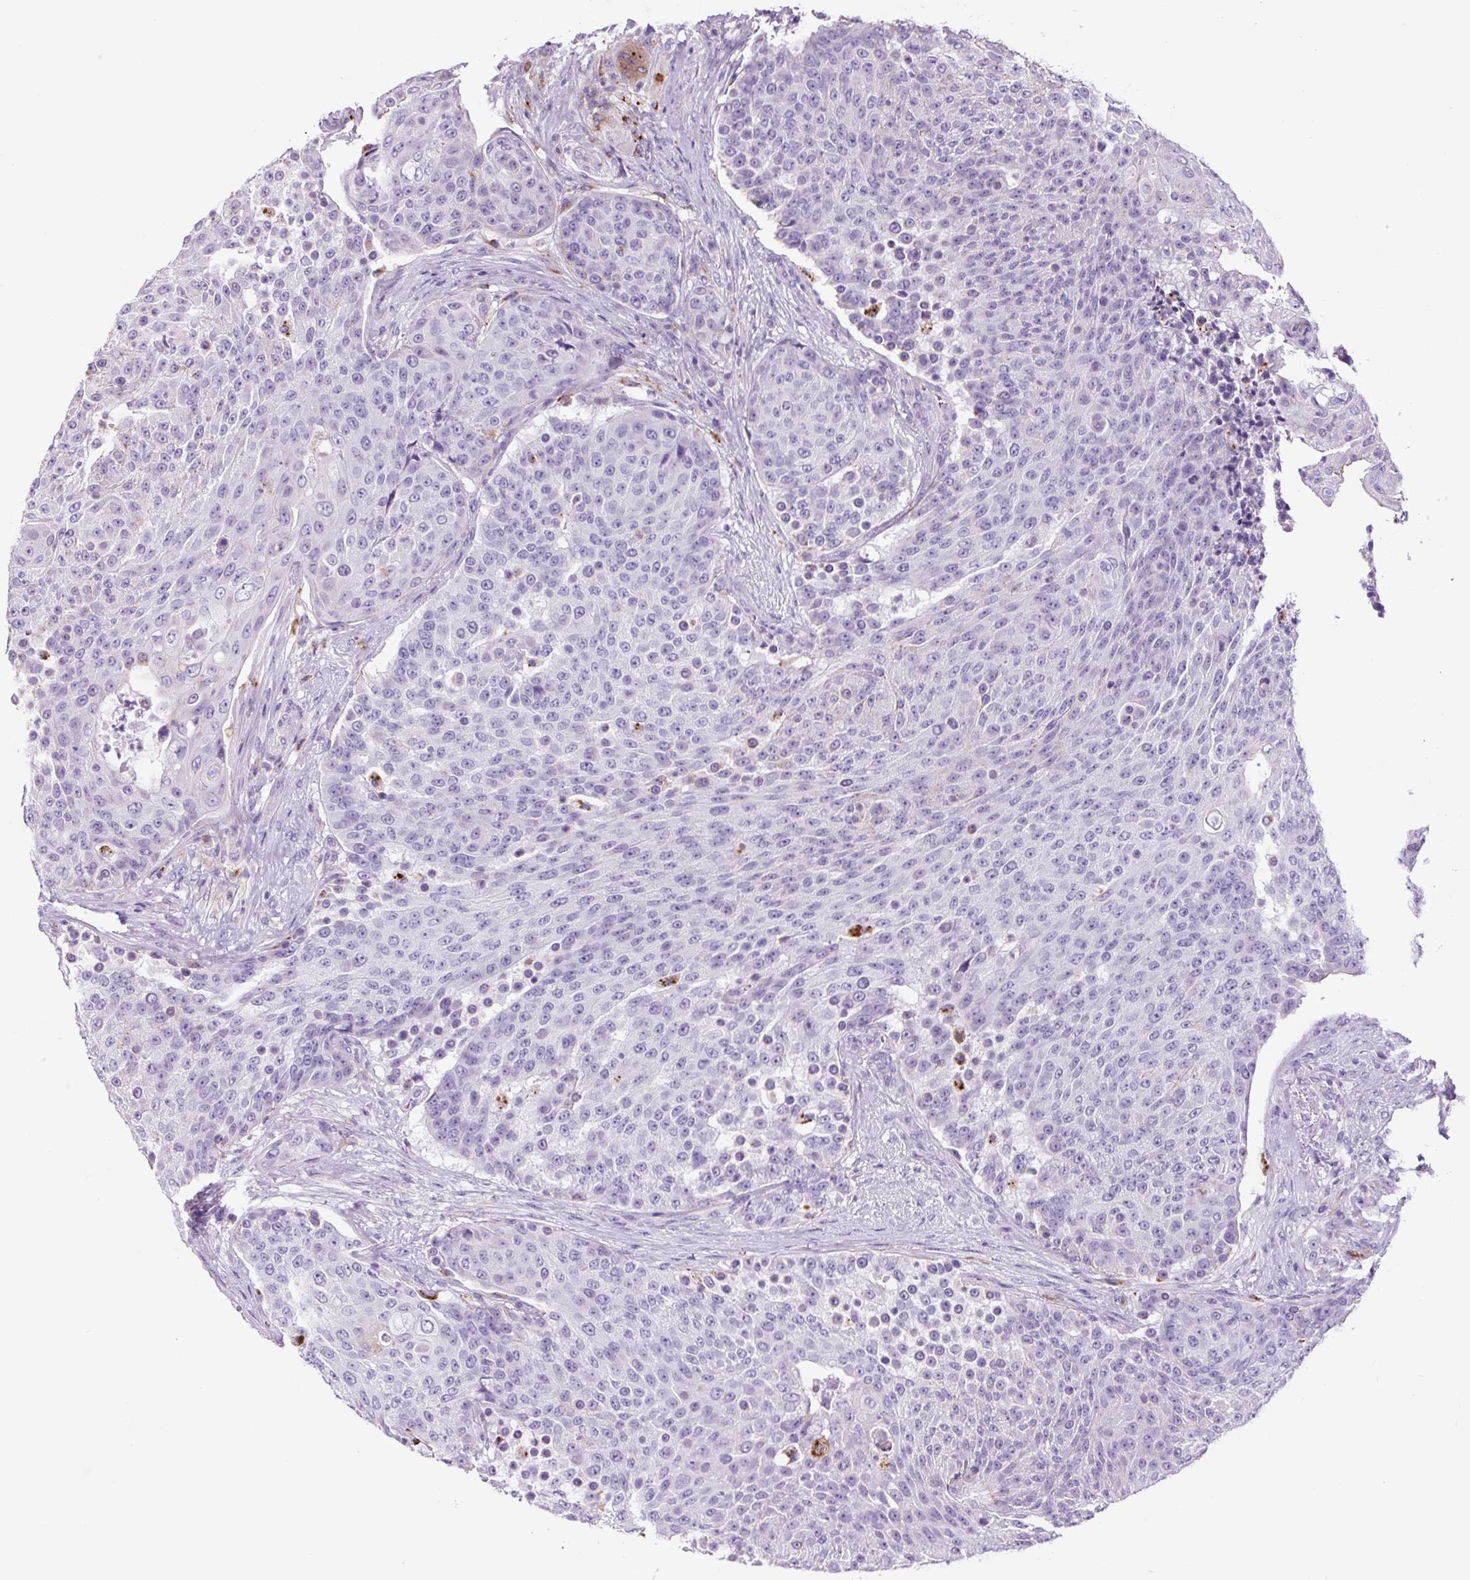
{"staining": {"intensity": "negative", "quantity": "none", "location": "none"}, "tissue": "urothelial cancer", "cell_type": "Tumor cells", "image_type": "cancer", "snomed": [{"axis": "morphology", "description": "Urothelial carcinoma, High grade"}, {"axis": "topography", "description": "Urinary bladder"}], "caption": "Immunohistochemical staining of high-grade urothelial carcinoma shows no significant positivity in tumor cells.", "gene": "LCN10", "patient": {"sex": "female", "age": 63}}